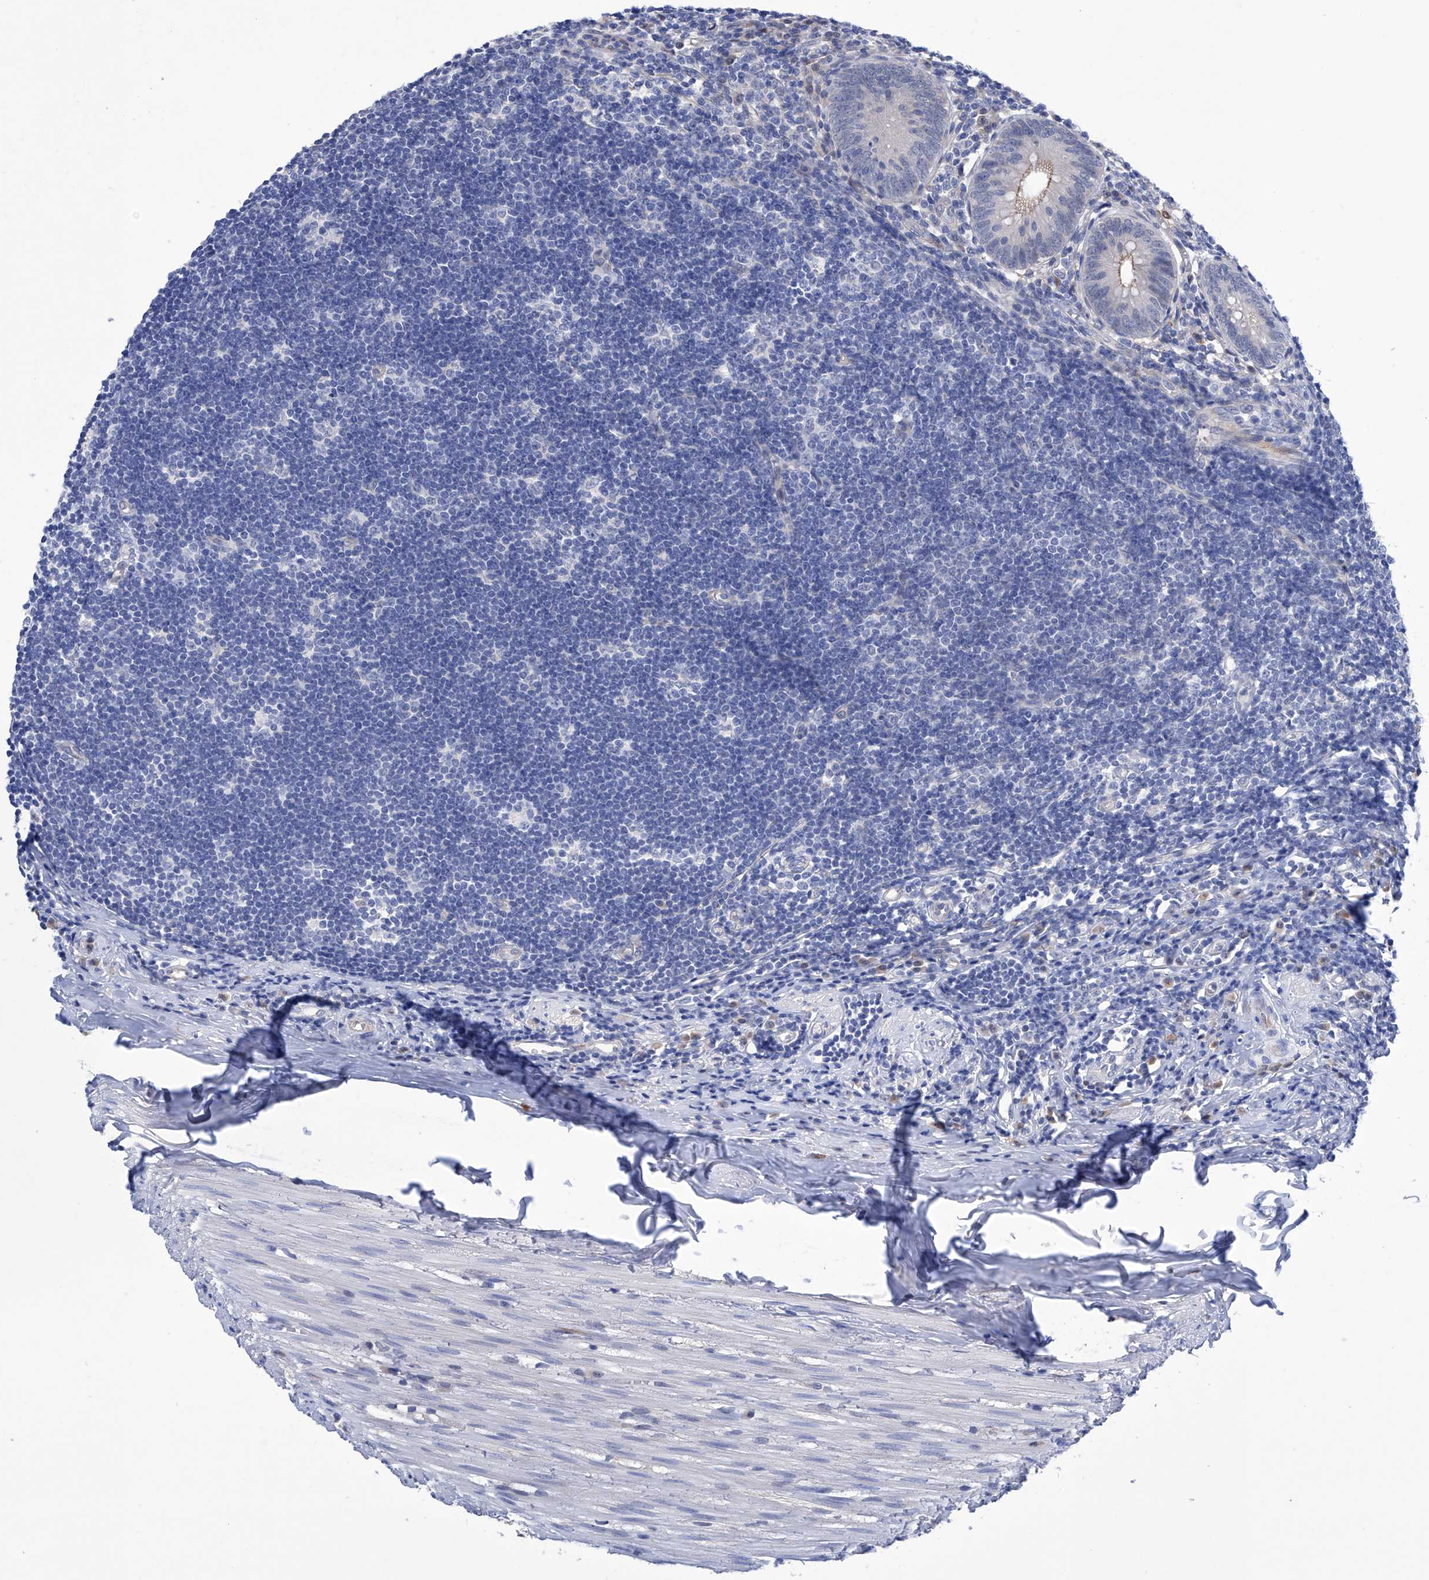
{"staining": {"intensity": "moderate", "quantity": "<25%", "location": "cytoplasmic/membranous"}, "tissue": "appendix", "cell_type": "Glandular cells", "image_type": "normal", "snomed": [{"axis": "morphology", "description": "Normal tissue, NOS"}, {"axis": "topography", "description": "Appendix"}], "caption": "Immunohistochemistry (IHC) image of benign human appendix stained for a protein (brown), which reveals low levels of moderate cytoplasmic/membranous expression in approximately <25% of glandular cells.", "gene": "PGM3", "patient": {"sex": "female", "age": 54}}